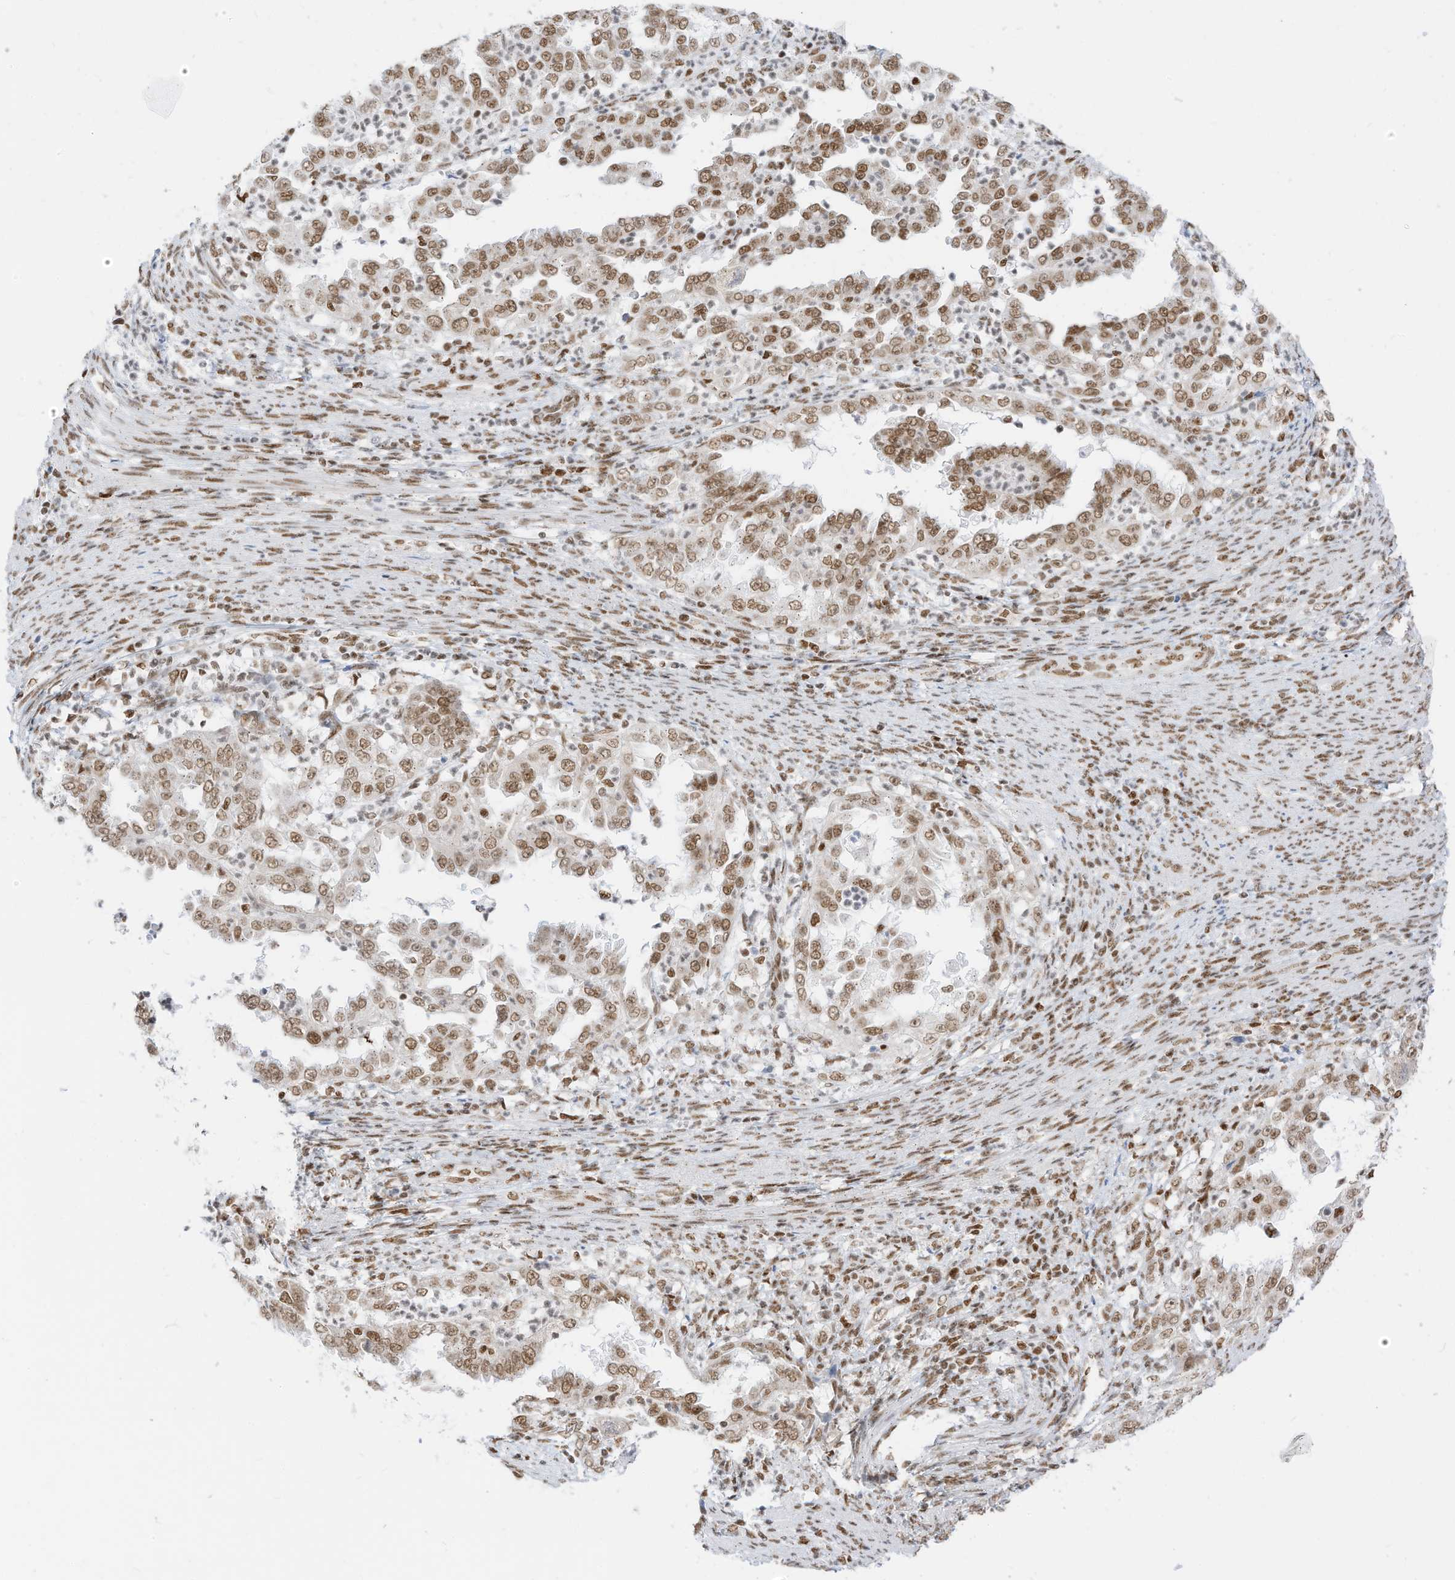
{"staining": {"intensity": "moderate", "quantity": ">75%", "location": "nuclear"}, "tissue": "endometrial cancer", "cell_type": "Tumor cells", "image_type": "cancer", "snomed": [{"axis": "morphology", "description": "Adenocarcinoma, NOS"}, {"axis": "topography", "description": "Endometrium"}], "caption": "This micrograph reveals endometrial cancer stained with immunohistochemistry (IHC) to label a protein in brown. The nuclear of tumor cells show moderate positivity for the protein. Nuclei are counter-stained blue.", "gene": "SMARCA2", "patient": {"sex": "female", "age": 85}}